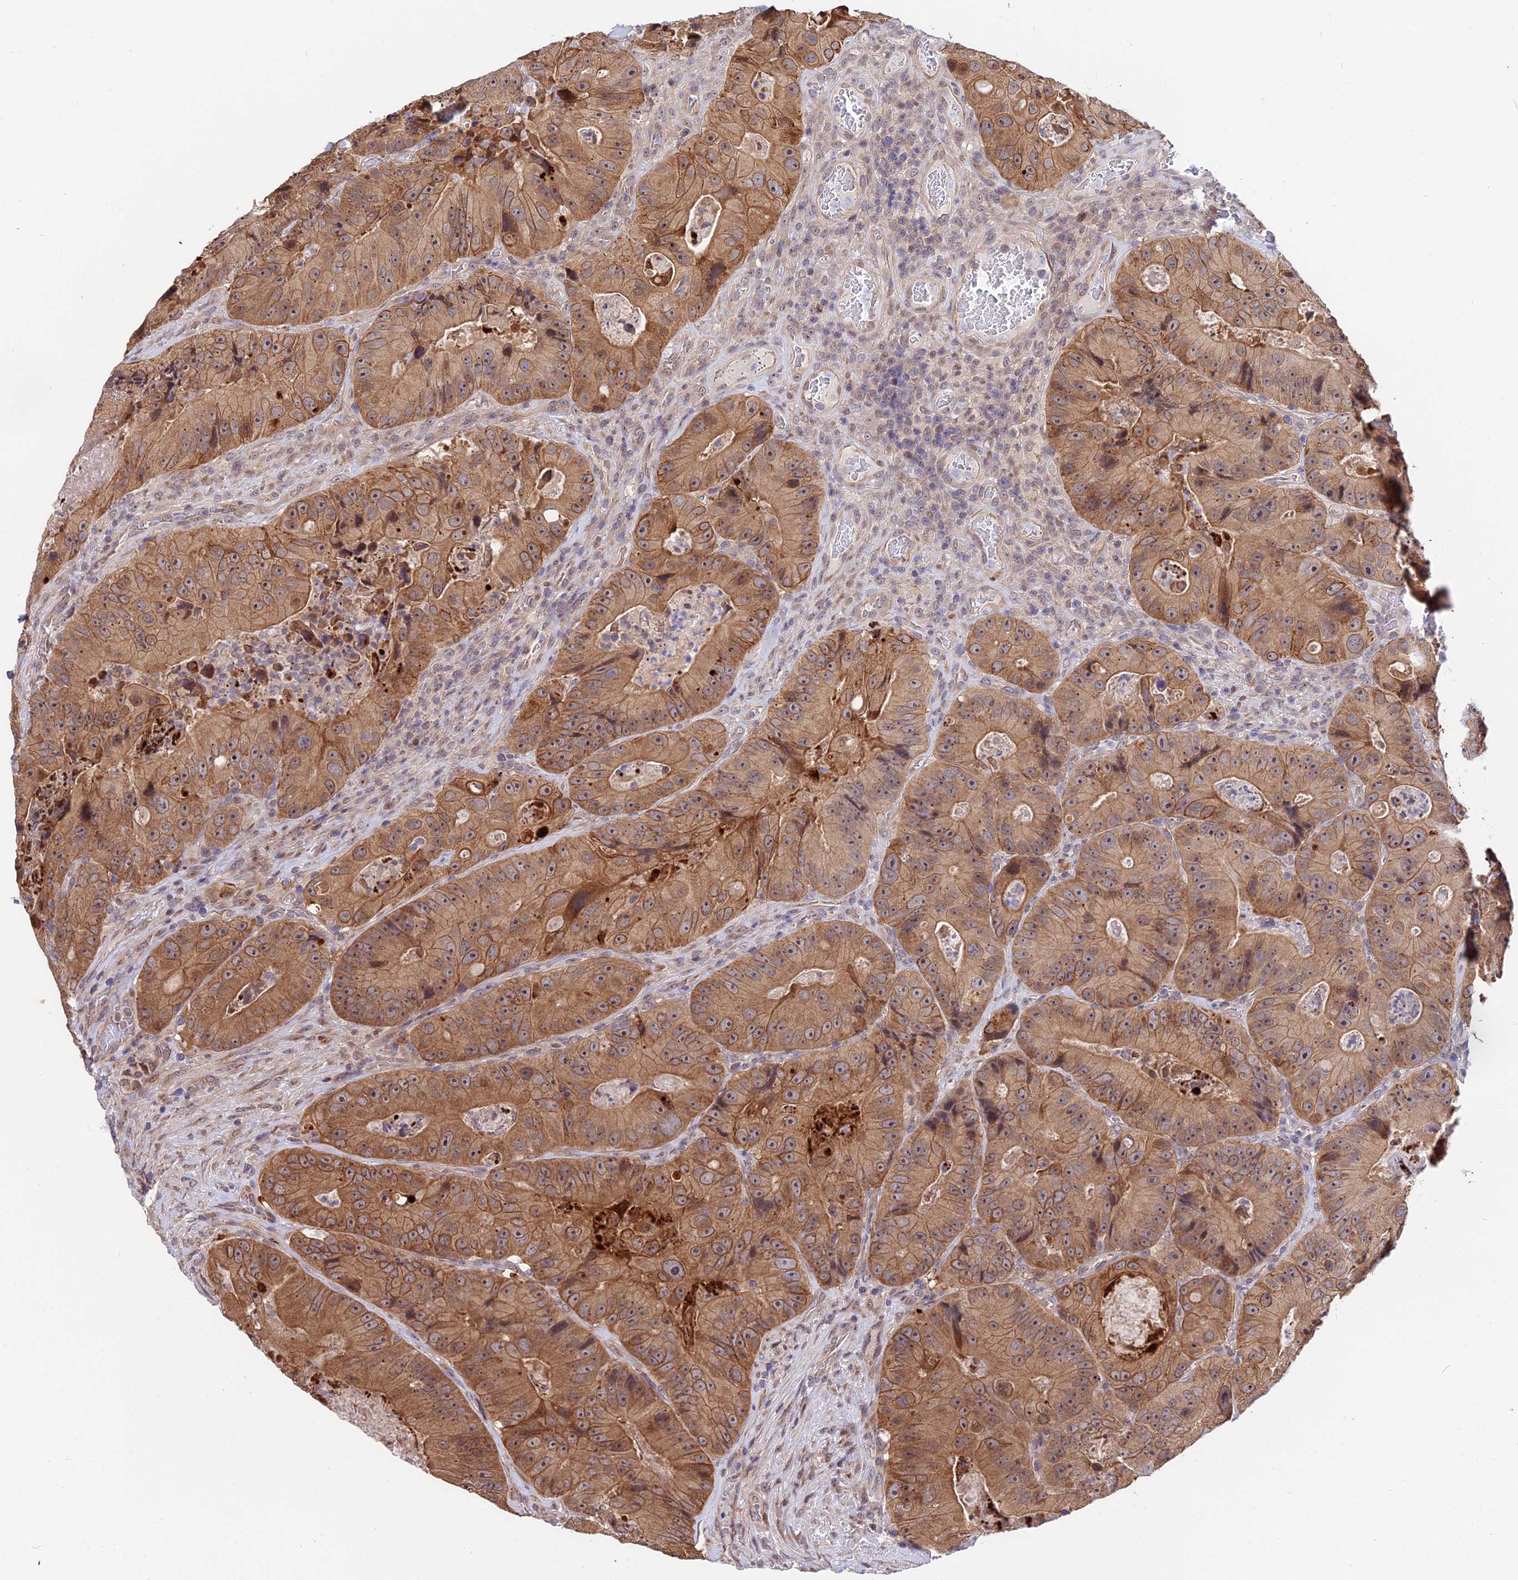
{"staining": {"intensity": "moderate", "quantity": ">75%", "location": "cytoplasmic/membranous,nuclear"}, "tissue": "colorectal cancer", "cell_type": "Tumor cells", "image_type": "cancer", "snomed": [{"axis": "morphology", "description": "Adenocarcinoma, NOS"}, {"axis": "topography", "description": "Colon"}], "caption": "Colorectal adenocarcinoma tissue shows moderate cytoplasmic/membranous and nuclear expression in approximately >75% of tumor cells, visualized by immunohistochemistry.", "gene": "INPP4A", "patient": {"sex": "female", "age": 86}}